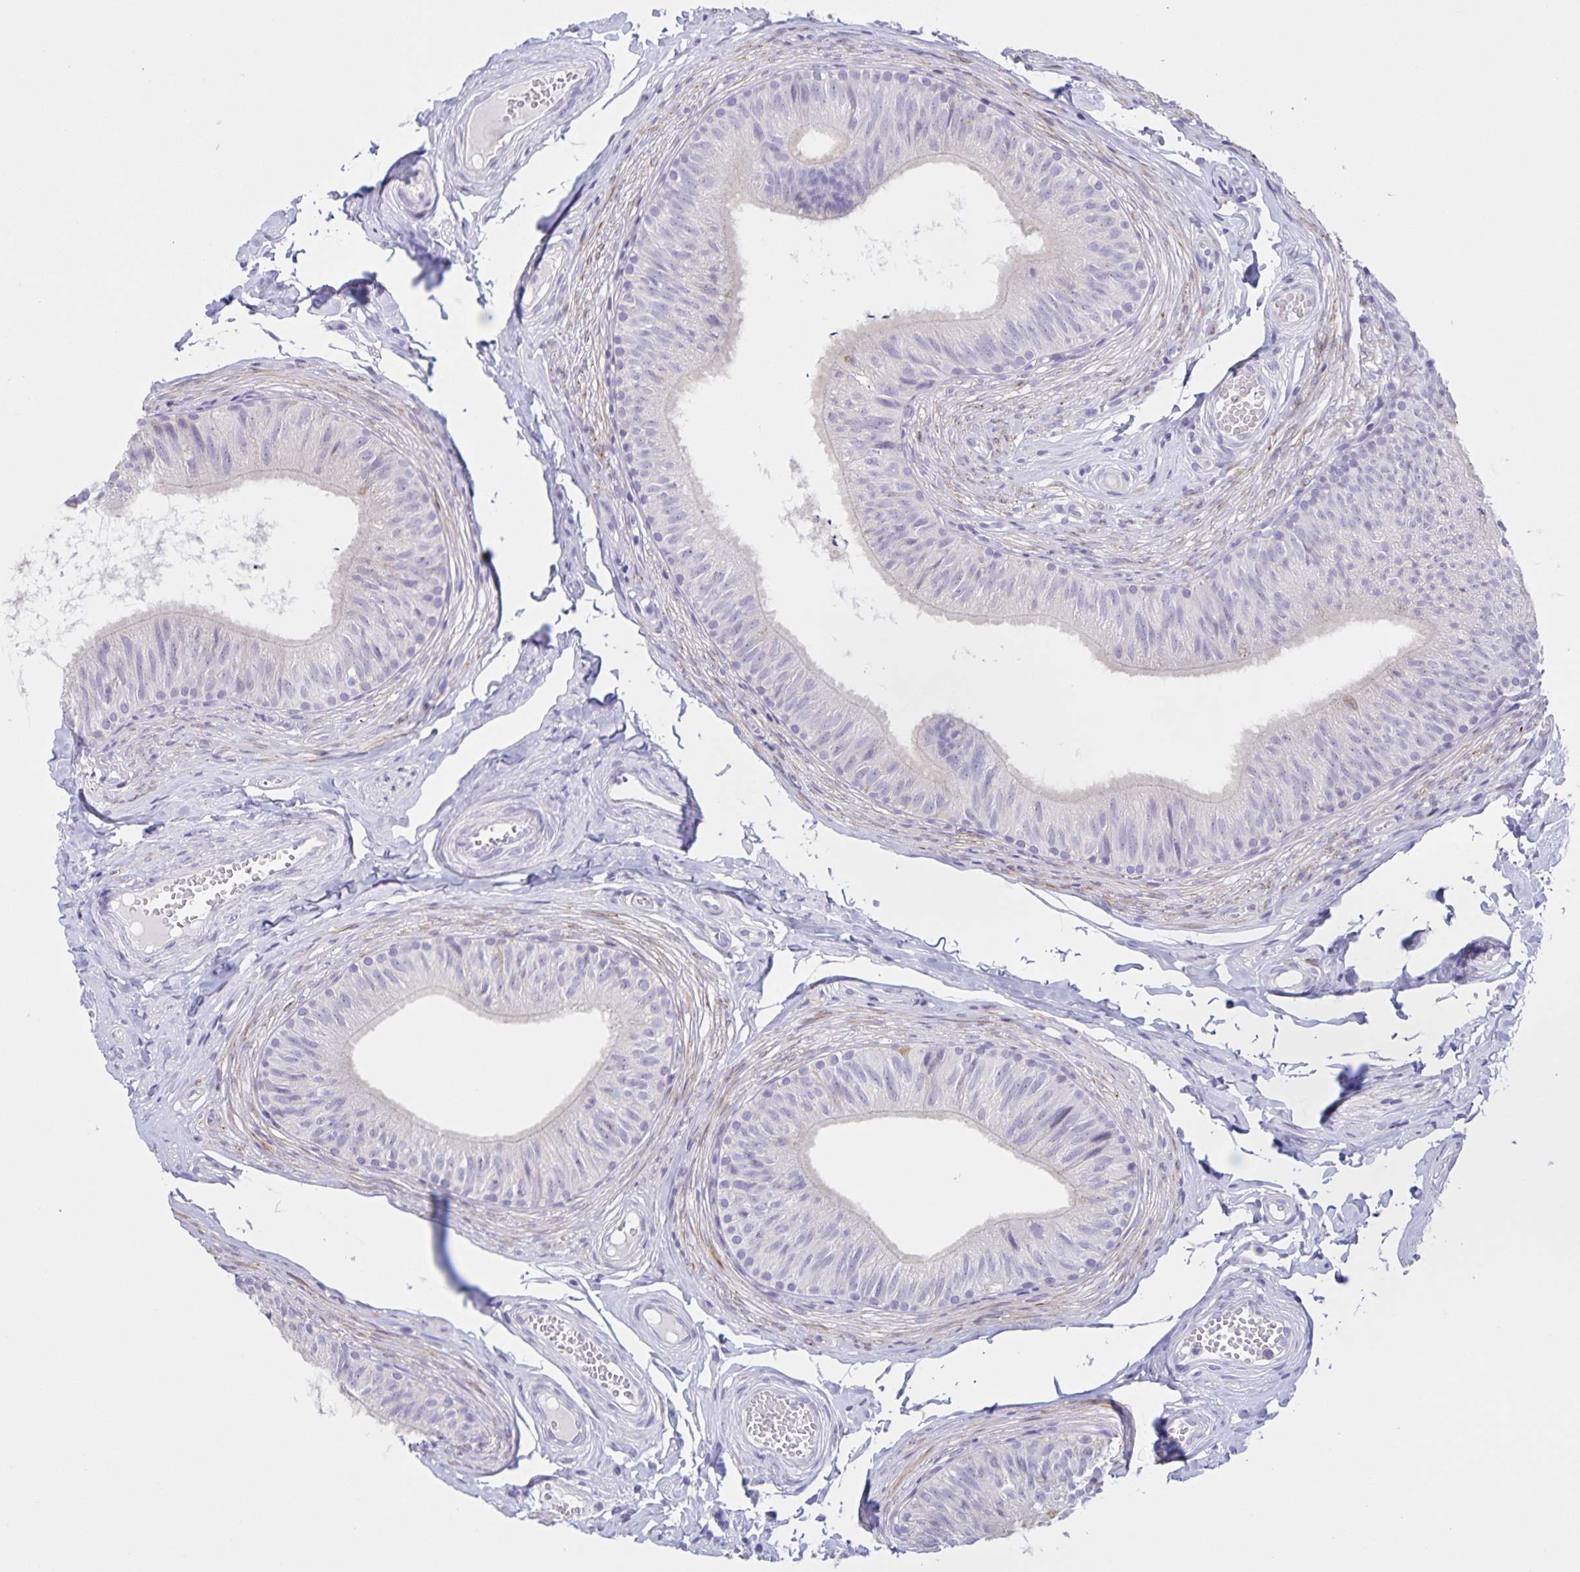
{"staining": {"intensity": "weak", "quantity": "<25%", "location": "cytoplasmic/membranous"}, "tissue": "epididymis", "cell_type": "Glandular cells", "image_type": "normal", "snomed": [{"axis": "morphology", "description": "Normal tissue, NOS"}, {"axis": "topography", "description": "Epididymis, spermatic cord, NOS"}, {"axis": "topography", "description": "Epididymis"}, {"axis": "topography", "description": "Peripheral nerve tissue"}], "caption": "This is a micrograph of immunohistochemistry staining of benign epididymis, which shows no positivity in glandular cells. (DAB (3,3'-diaminobenzidine) IHC with hematoxylin counter stain).", "gene": "DMGDH", "patient": {"sex": "male", "age": 29}}